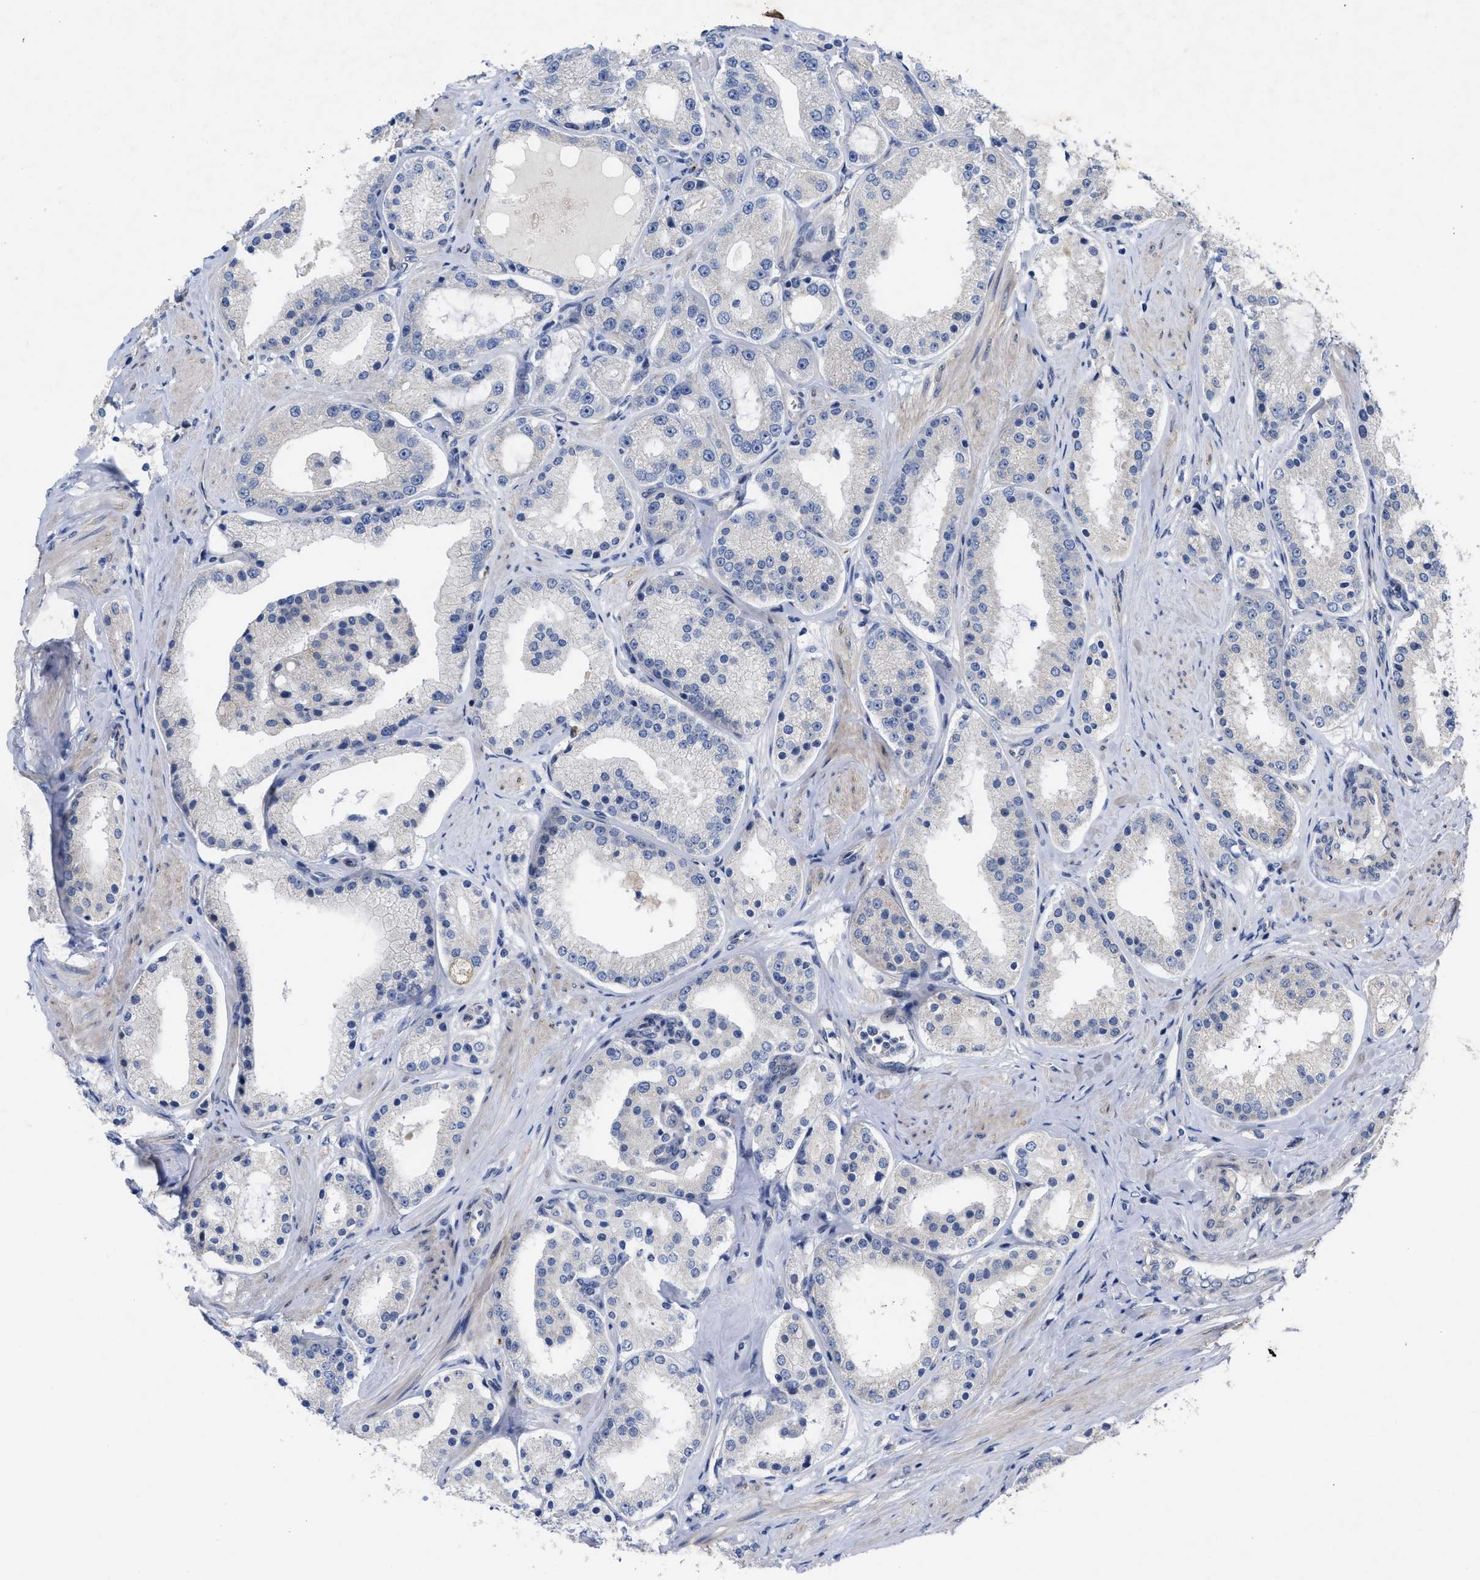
{"staining": {"intensity": "negative", "quantity": "none", "location": "none"}, "tissue": "prostate cancer", "cell_type": "Tumor cells", "image_type": "cancer", "snomed": [{"axis": "morphology", "description": "Adenocarcinoma, Low grade"}, {"axis": "topography", "description": "Prostate"}], "caption": "High power microscopy micrograph of an immunohistochemistry histopathology image of prostate cancer (low-grade adenocarcinoma), revealing no significant staining in tumor cells.", "gene": "NDEL1", "patient": {"sex": "male", "age": 63}}